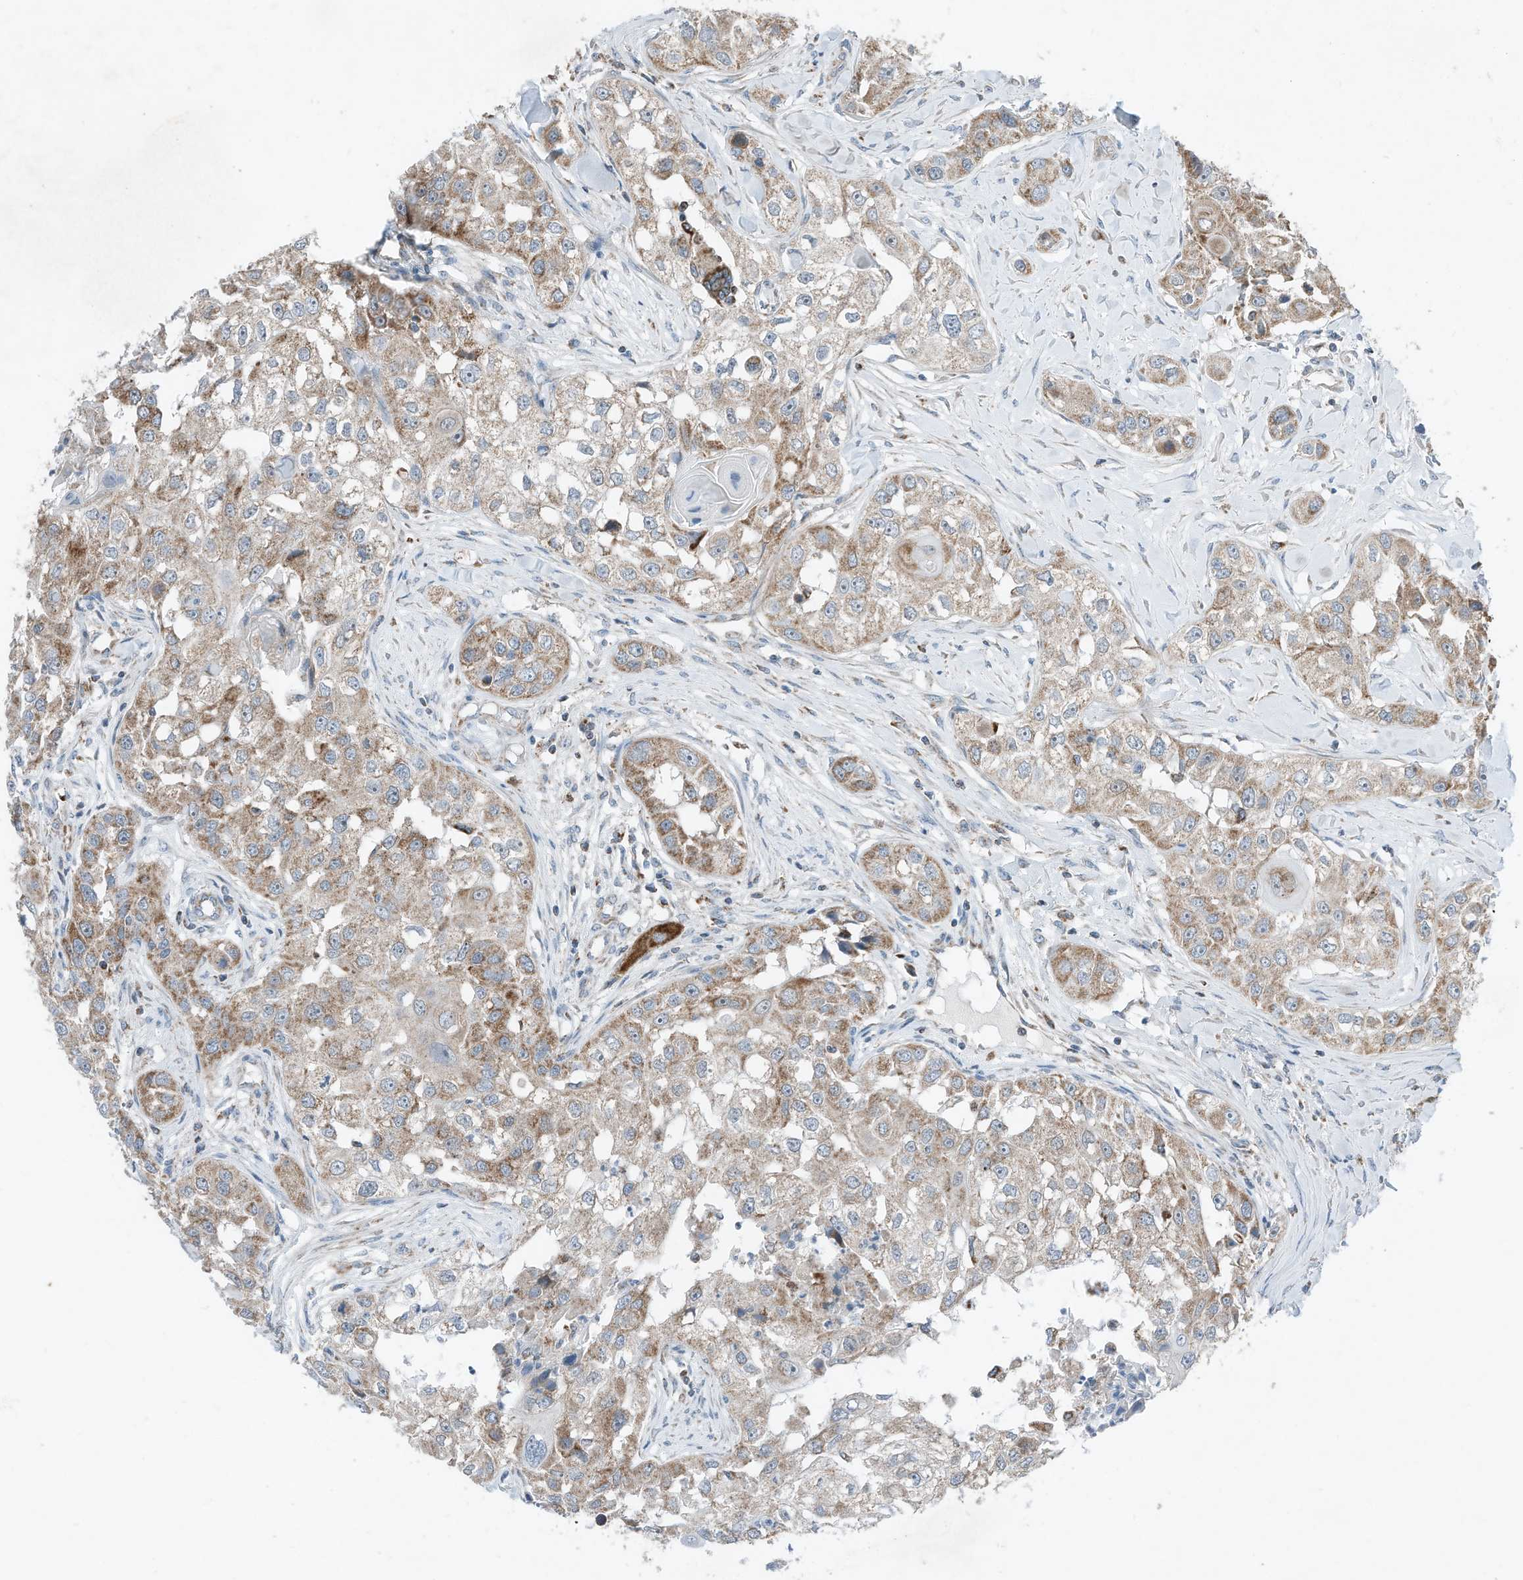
{"staining": {"intensity": "moderate", "quantity": ">75%", "location": "cytoplasmic/membranous"}, "tissue": "head and neck cancer", "cell_type": "Tumor cells", "image_type": "cancer", "snomed": [{"axis": "morphology", "description": "Normal tissue, NOS"}, {"axis": "morphology", "description": "Squamous cell carcinoma, NOS"}, {"axis": "topography", "description": "Skeletal muscle"}, {"axis": "topography", "description": "Head-Neck"}], "caption": "About >75% of tumor cells in human head and neck cancer exhibit moderate cytoplasmic/membranous protein expression as visualized by brown immunohistochemical staining.", "gene": "RMND1", "patient": {"sex": "male", "age": 51}}